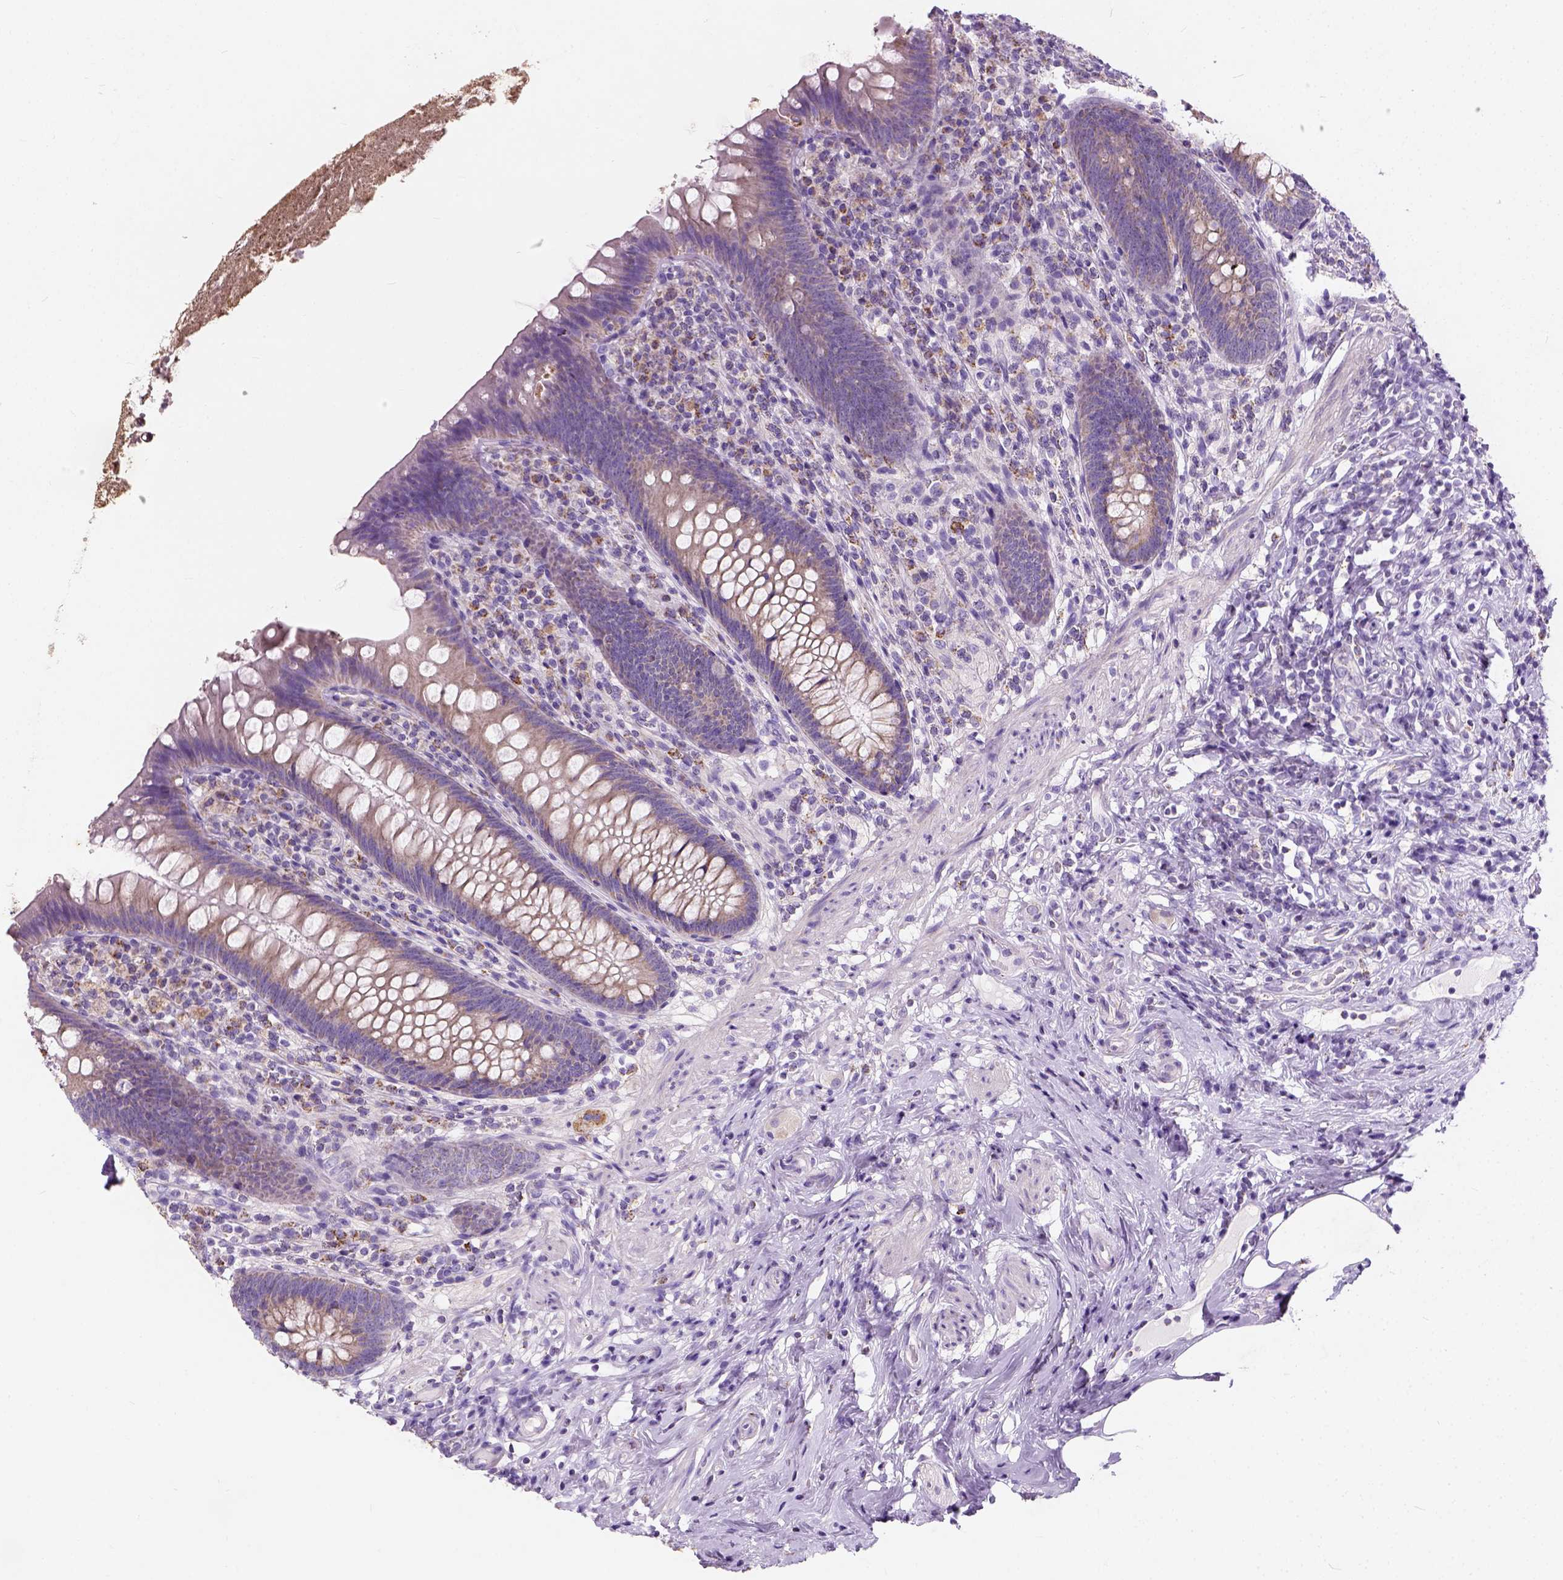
{"staining": {"intensity": "weak", "quantity": "25%-75%", "location": "cytoplasmic/membranous"}, "tissue": "appendix", "cell_type": "Glandular cells", "image_type": "normal", "snomed": [{"axis": "morphology", "description": "Normal tissue, NOS"}, {"axis": "topography", "description": "Appendix"}], "caption": "Appendix stained with a brown dye shows weak cytoplasmic/membranous positive expression in approximately 25%-75% of glandular cells.", "gene": "CHODL", "patient": {"sex": "male", "age": 47}}